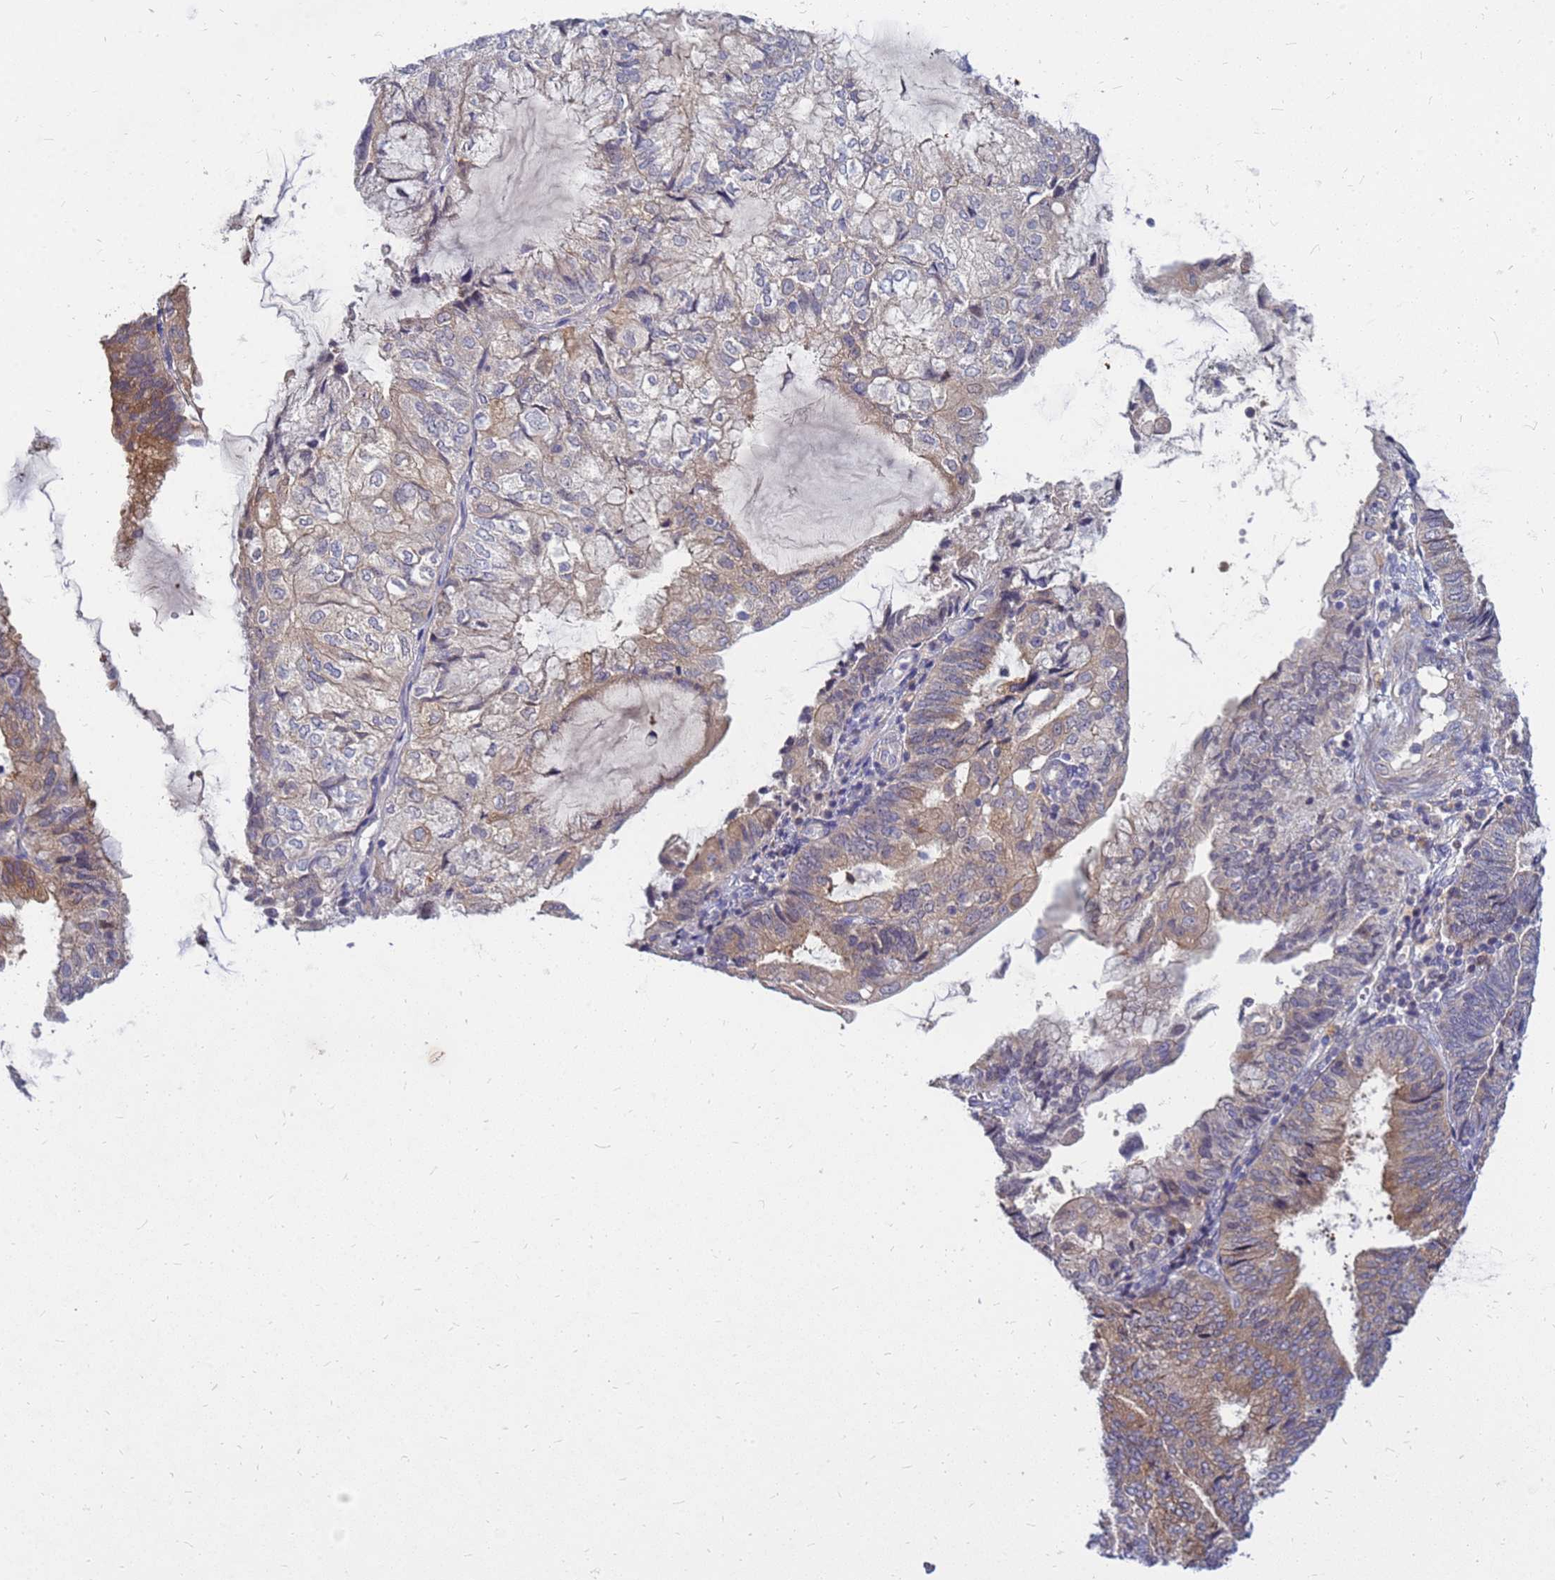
{"staining": {"intensity": "moderate", "quantity": "25%-75%", "location": "cytoplasmic/membranous"}, "tissue": "endometrial cancer", "cell_type": "Tumor cells", "image_type": "cancer", "snomed": [{"axis": "morphology", "description": "Adenocarcinoma, NOS"}, {"axis": "topography", "description": "Endometrium"}], "caption": "Immunohistochemical staining of human adenocarcinoma (endometrial) reveals medium levels of moderate cytoplasmic/membranous protein staining in about 25%-75% of tumor cells.", "gene": "SRGAP3", "patient": {"sex": "female", "age": 81}}